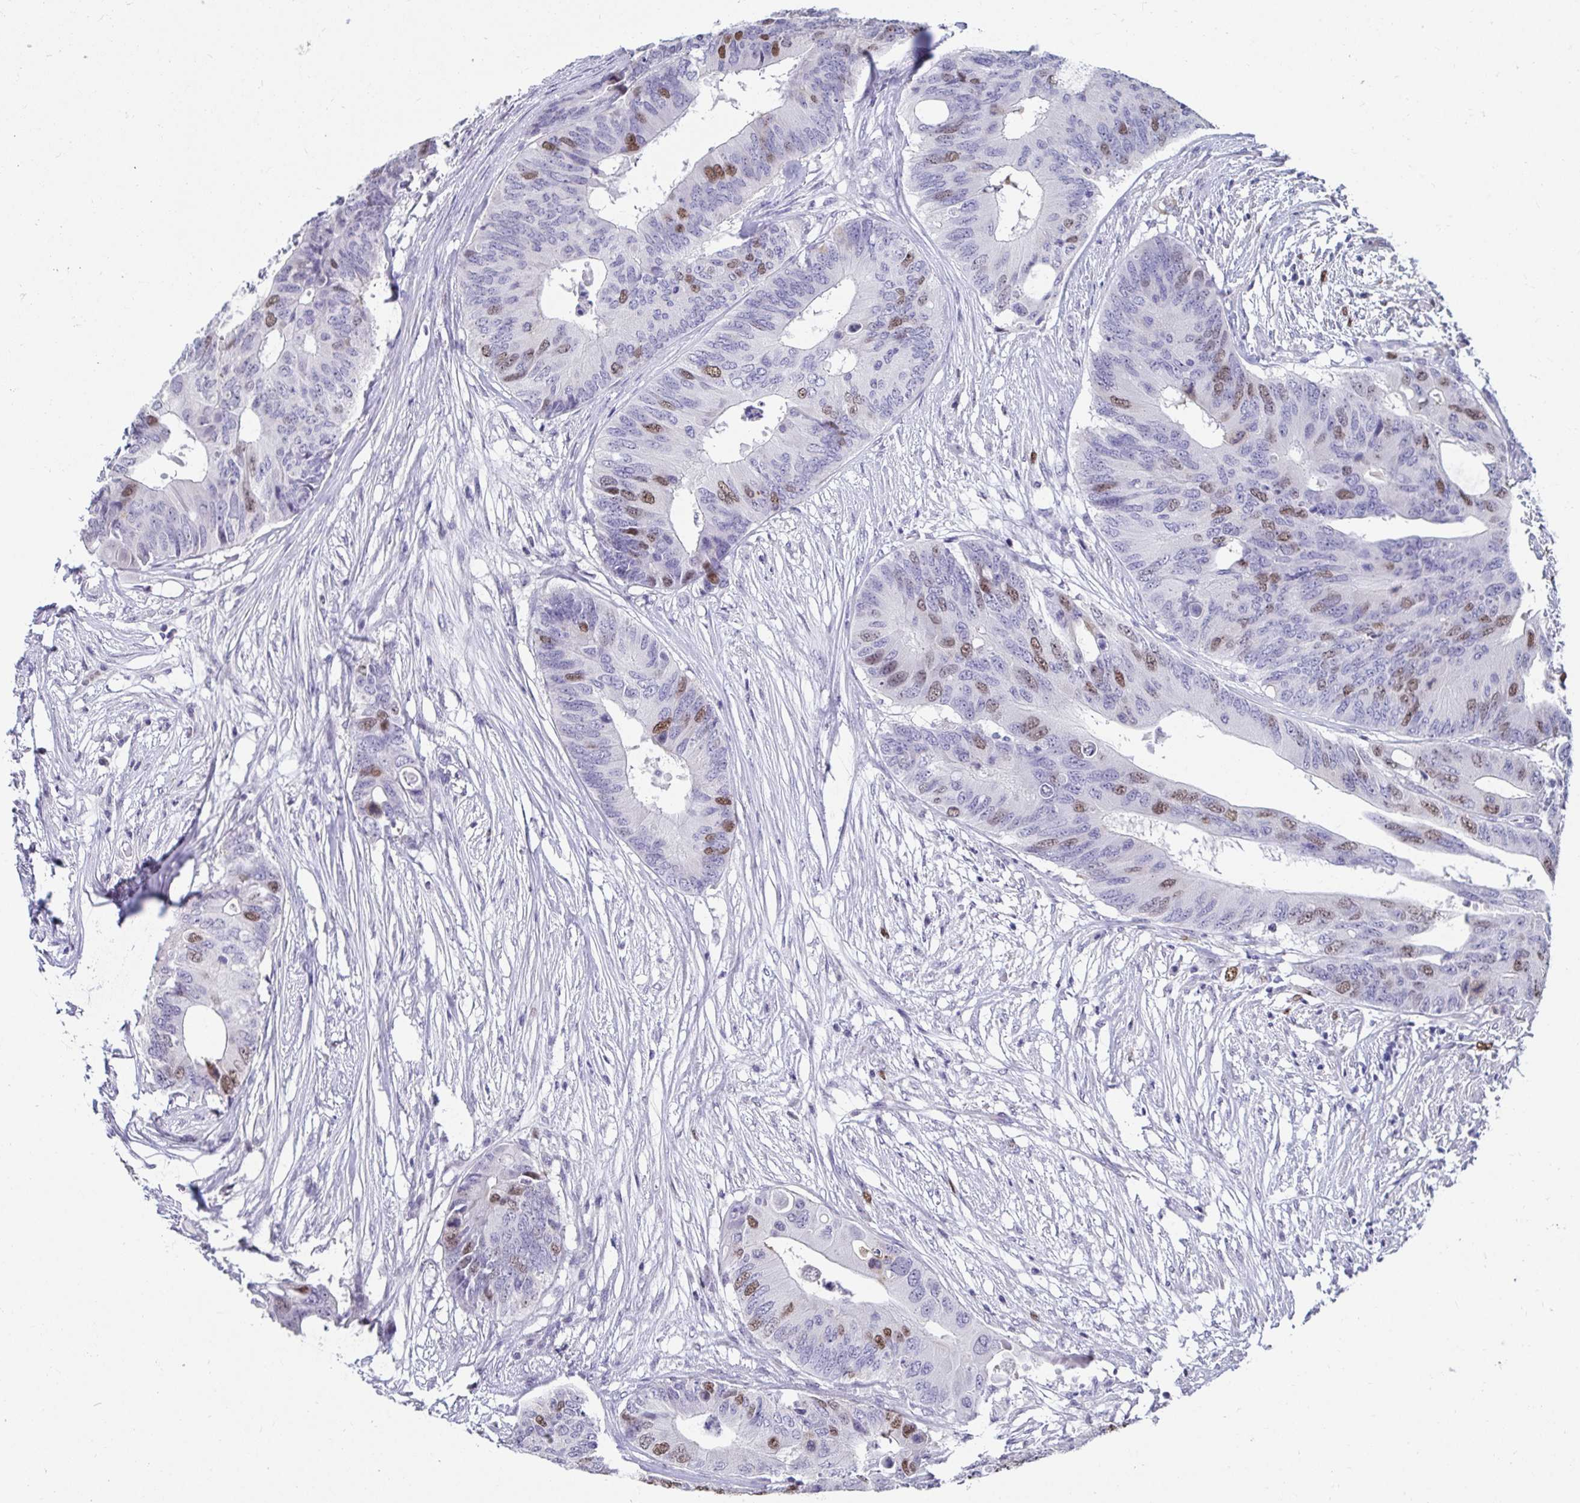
{"staining": {"intensity": "moderate", "quantity": "<25%", "location": "nuclear"}, "tissue": "colorectal cancer", "cell_type": "Tumor cells", "image_type": "cancer", "snomed": [{"axis": "morphology", "description": "Adenocarcinoma, NOS"}, {"axis": "topography", "description": "Colon"}], "caption": "Brown immunohistochemical staining in human colorectal cancer (adenocarcinoma) exhibits moderate nuclear staining in about <25% of tumor cells. (DAB = brown stain, brightfield microscopy at high magnification).", "gene": "ANLN", "patient": {"sex": "male", "age": 71}}